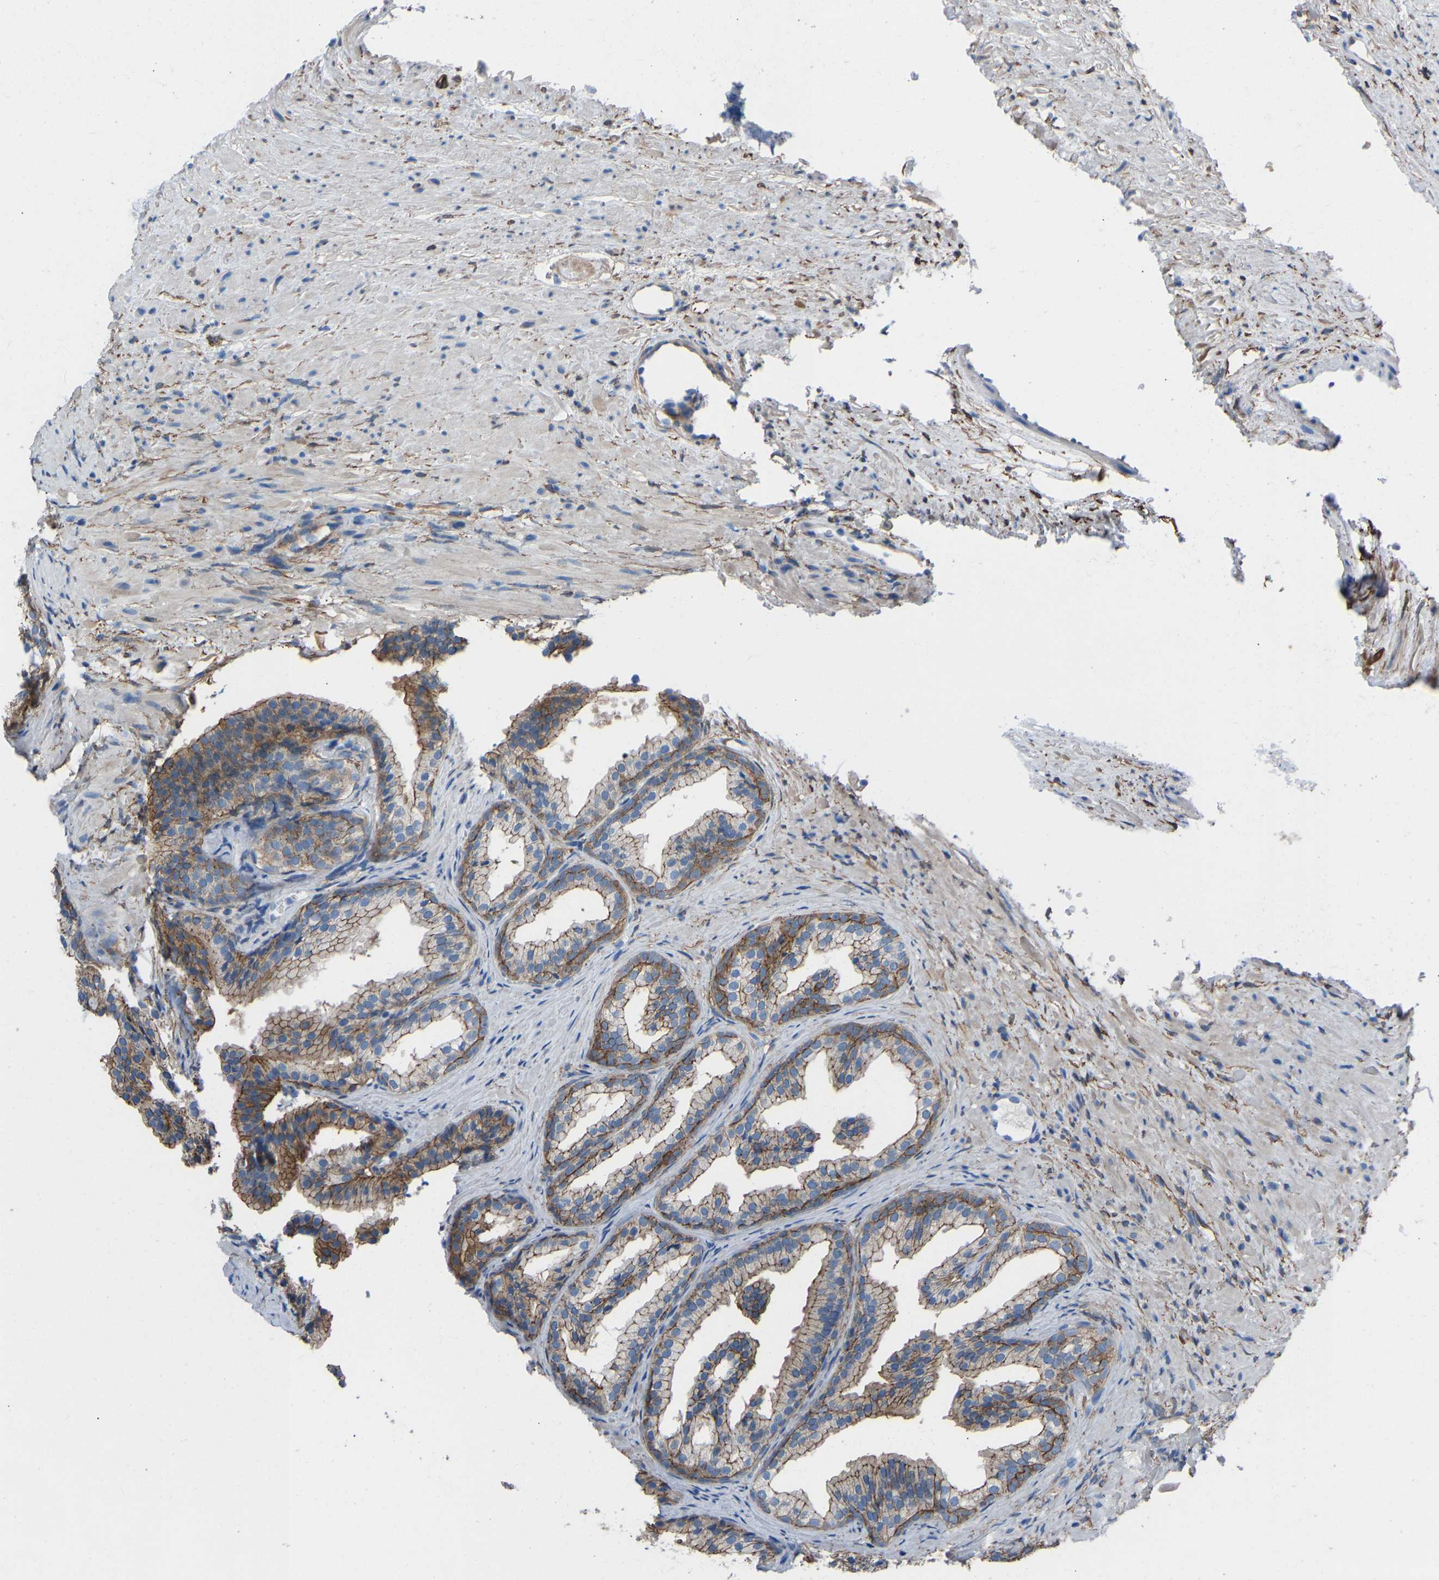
{"staining": {"intensity": "moderate", "quantity": ">75%", "location": "cytoplasmic/membranous"}, "tissue": "prostate", "cell_type": "Glandular cells", "image_type": "normal", "snomed": [{"axis": "morphology", "description": "Normal tissue, NOS"}, {"axis": "topography", "description": "Prostate"}], "caption": "The histopathology image demonstrates staining of normal prostate, revealing moderate cytoplasmic/membranous protein staining (brown color) within glandular cells.", "gene": "MYH10", "patient": {"sex": "male", "age": 76}}